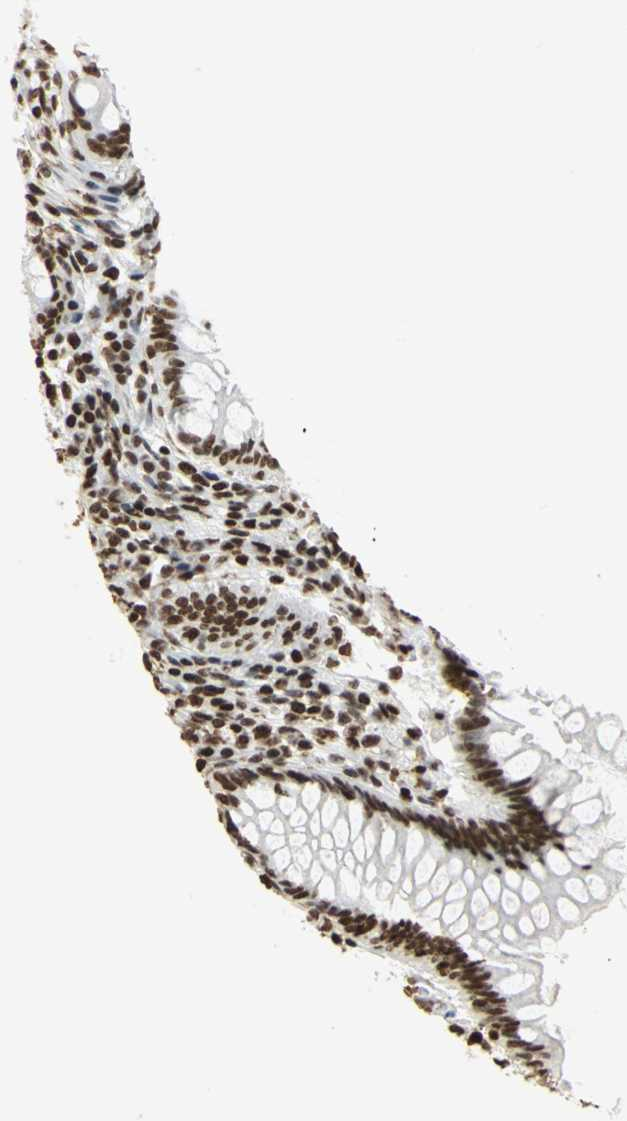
{"staining": {"intensity": "strong", "quantity": ">75%", "location": "nuclear"}, "tissue": "appendix", "cell_type": "Glandular cells", "image_type": "normal", "snomed": [{"axis": "morphology", "description": "Normal tissue, NOS"}, {"axis": "topography", "description": "Appendix"}], "caption": "Appendix stained with IHC shows strong nuclear positivity in approximately >75% of glandular cells.", "gene": "HMGB1", "patient": {"sex": "female", "age": 66}}